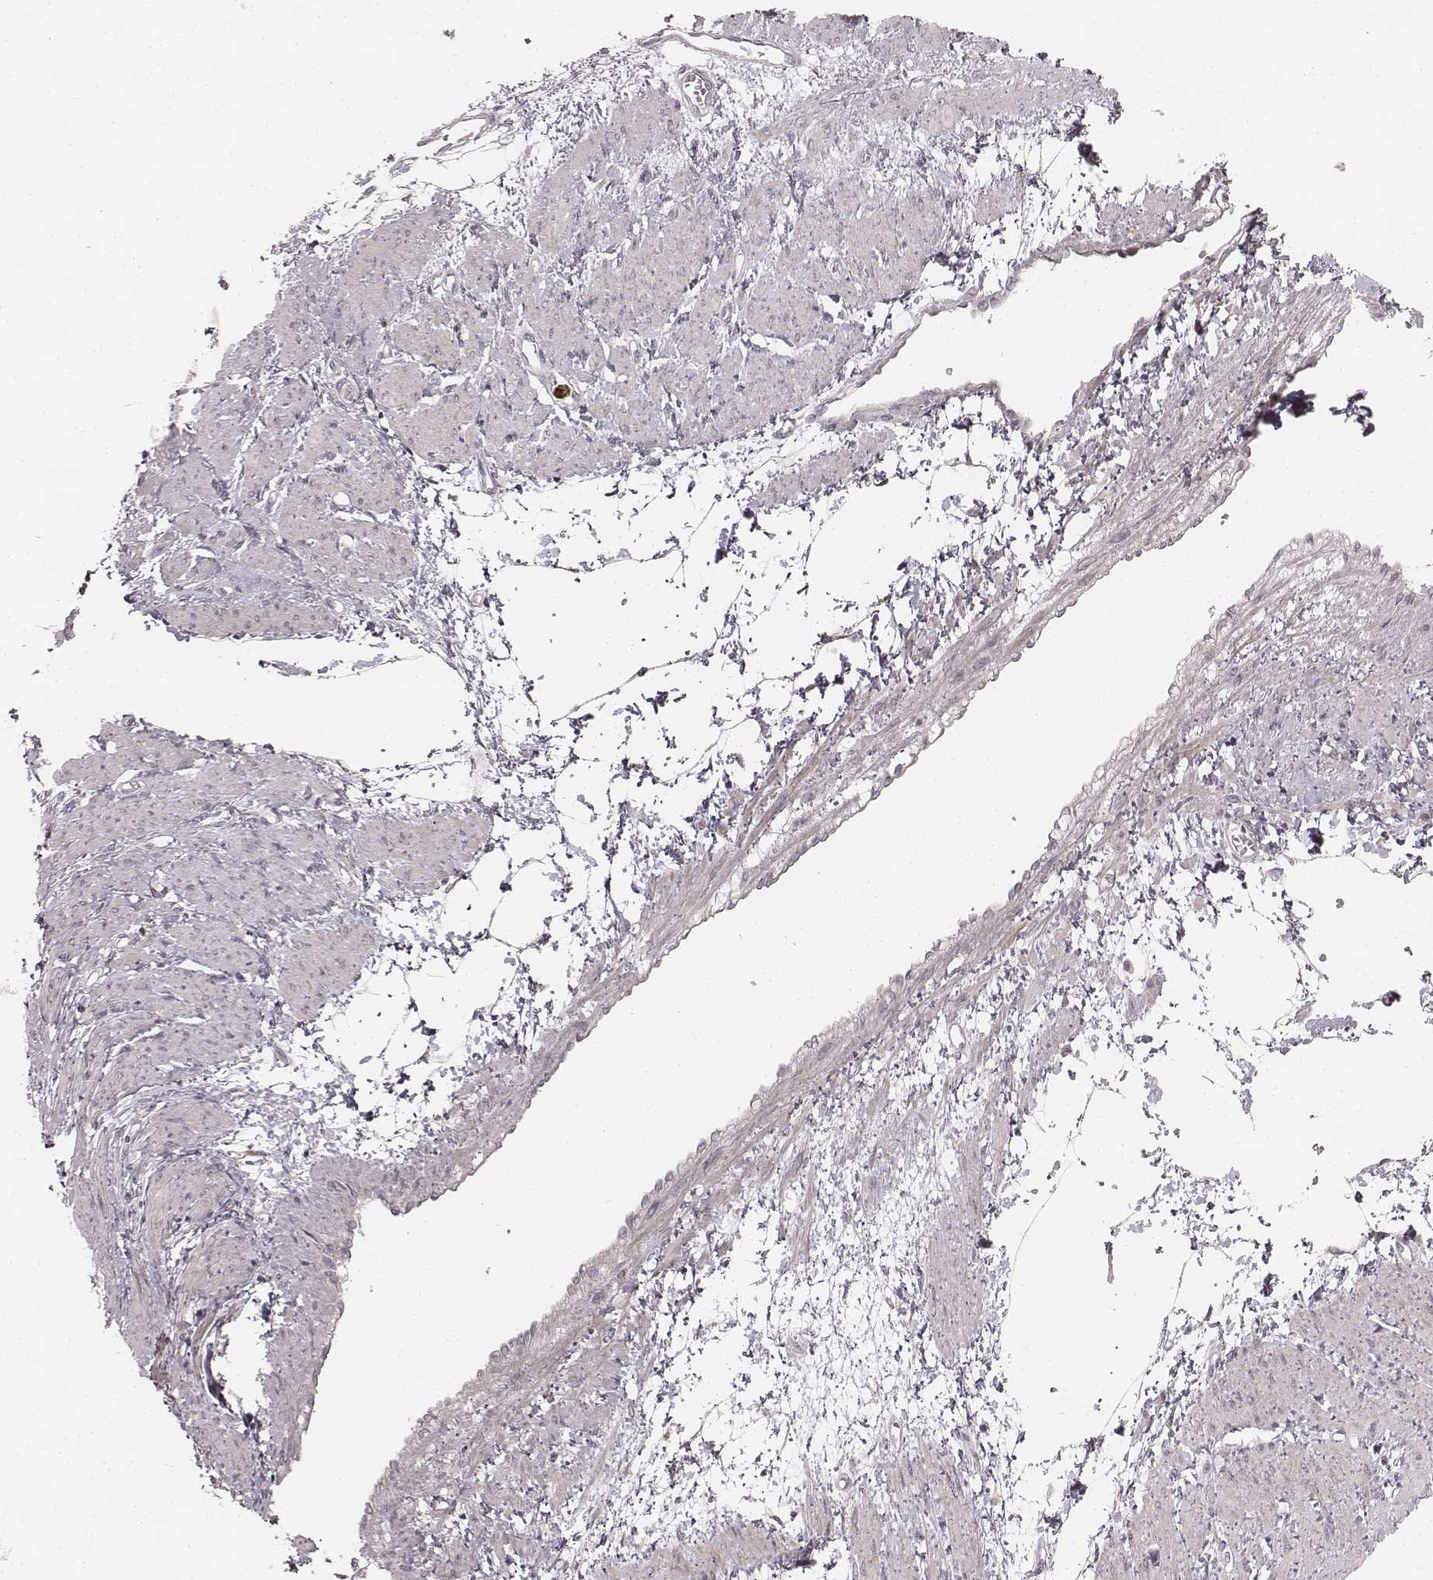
{"staining": {"intensity": "moderate", "quantity": "<25%", "location": "cytoplasmic/membranous"}, "tissue": "smooth muscle", "cell_type": "Smooth muscle cells", "image_type": "normal", "snomed": [{"axis": "morphology", "description": "Normal tissue, NOS"}, {"axis": "topography", "description": "Smooth muscle"}, {"axis": "topography", "description": "Uterus"}], "caption": "Smooth muscle cells show low levels of moderate cytoplasmic/membranous staining in approximately <25% of cells in unremarkable smooth muscle. (IHC, brightfield microscopy, high magnification).", "gene": "ABCA7", "patient": {"sex": "female", "age": 39}}